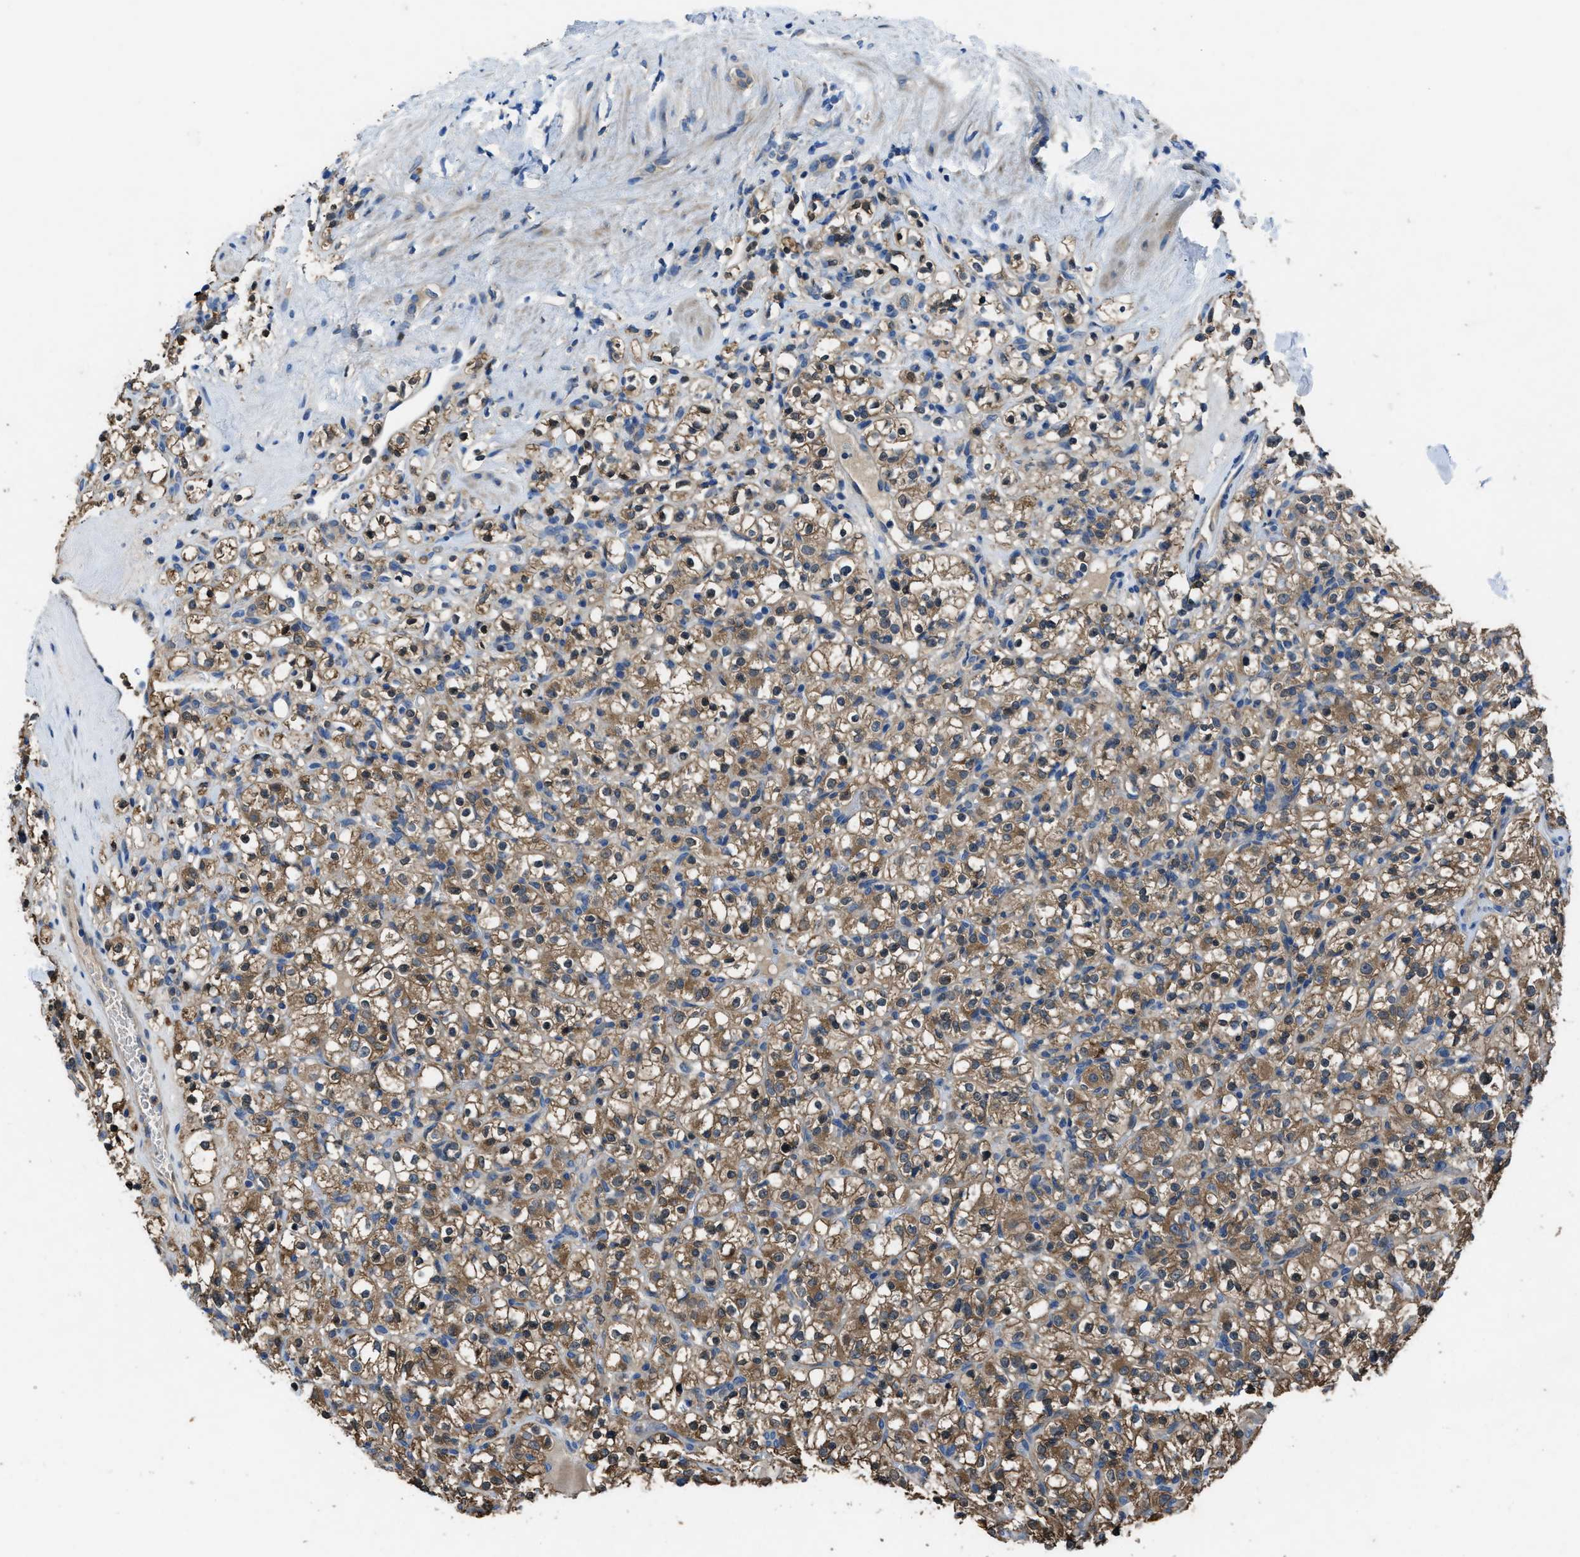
{"staining": {"intensity": "moderate", "quantity": ">75%", "location": "cytoplasmic/membranous"}, "tissue": "renal cancer", "cell_type": "Tumor cells", "image_type": "cancer", "snomed": [{"axis": "morphology", "description": "Normal tissue, NOS"}, {"axis": "morphology", "description": "Adenocarcinoma, NOS"}, {"axis": "topography", "description": "Kidney"}], "caption": "Protein staining reveals moderate cytoplasmic/membranous positivity in about >75% of tumor cells in renal cancer.", "gene": "MAP3K20", "patient": {"sex": "female", "age": 72}}